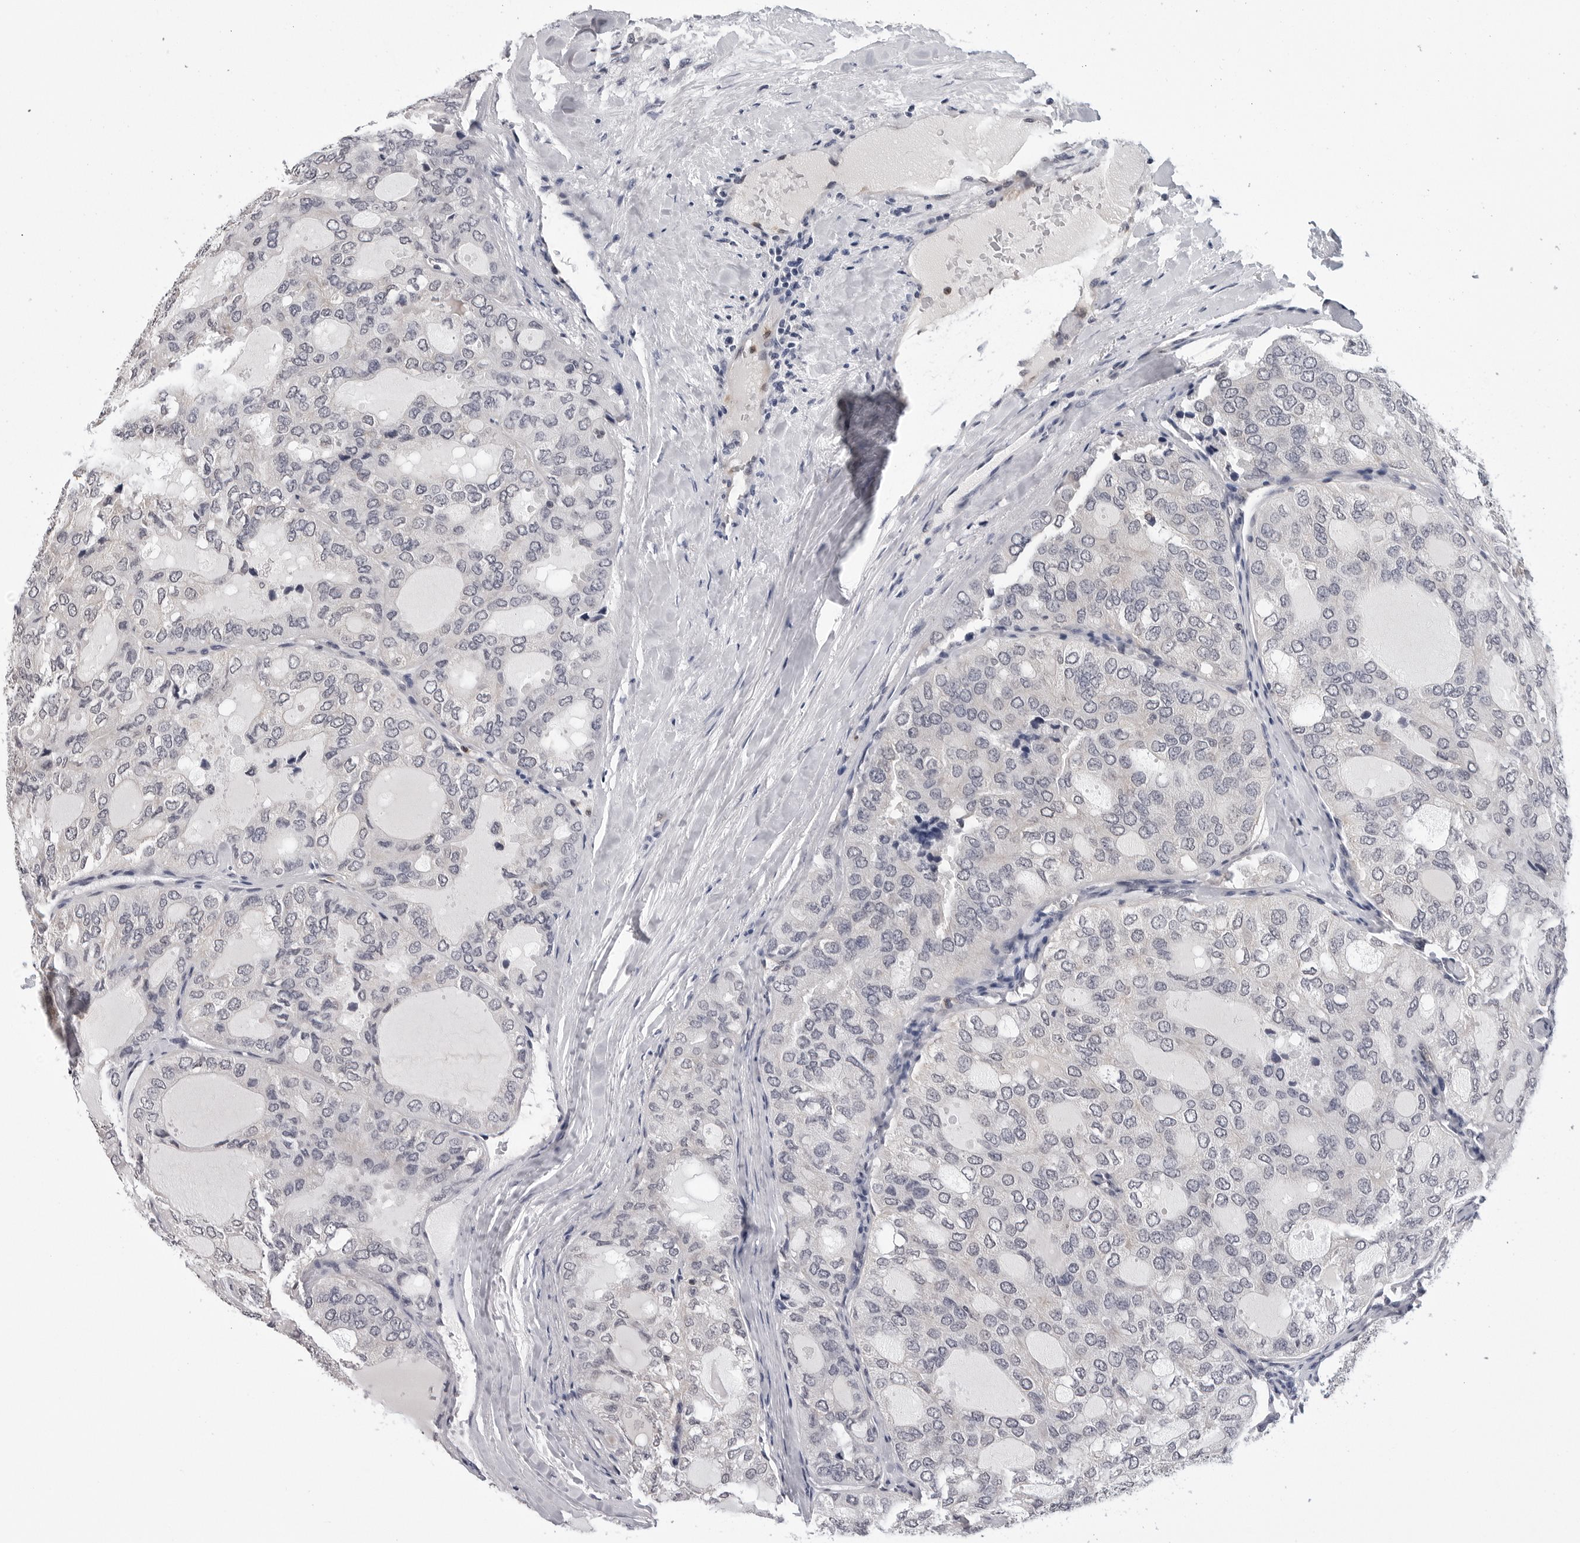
{"staining": {"intensity": "negative", "quantity": "none", "location": "none"}, "tissue": "thyroid cancer", "cell_type": "Tumor cells", "image_type": "cancer", "snomed": [{"axis": "morphology", "description": "Follicular adenoma carcinoma, NOS"}, {"axis": "topography", "description": "Thyroid gland"}], "caption": "Immunohistochemistry (IHC) of thyroid cancer (follicular adenoma carcinoma) demonstrates no staining in tumor cells.", "gene": "TRMT13", "patient": {"sex": "male", "age": 75}}